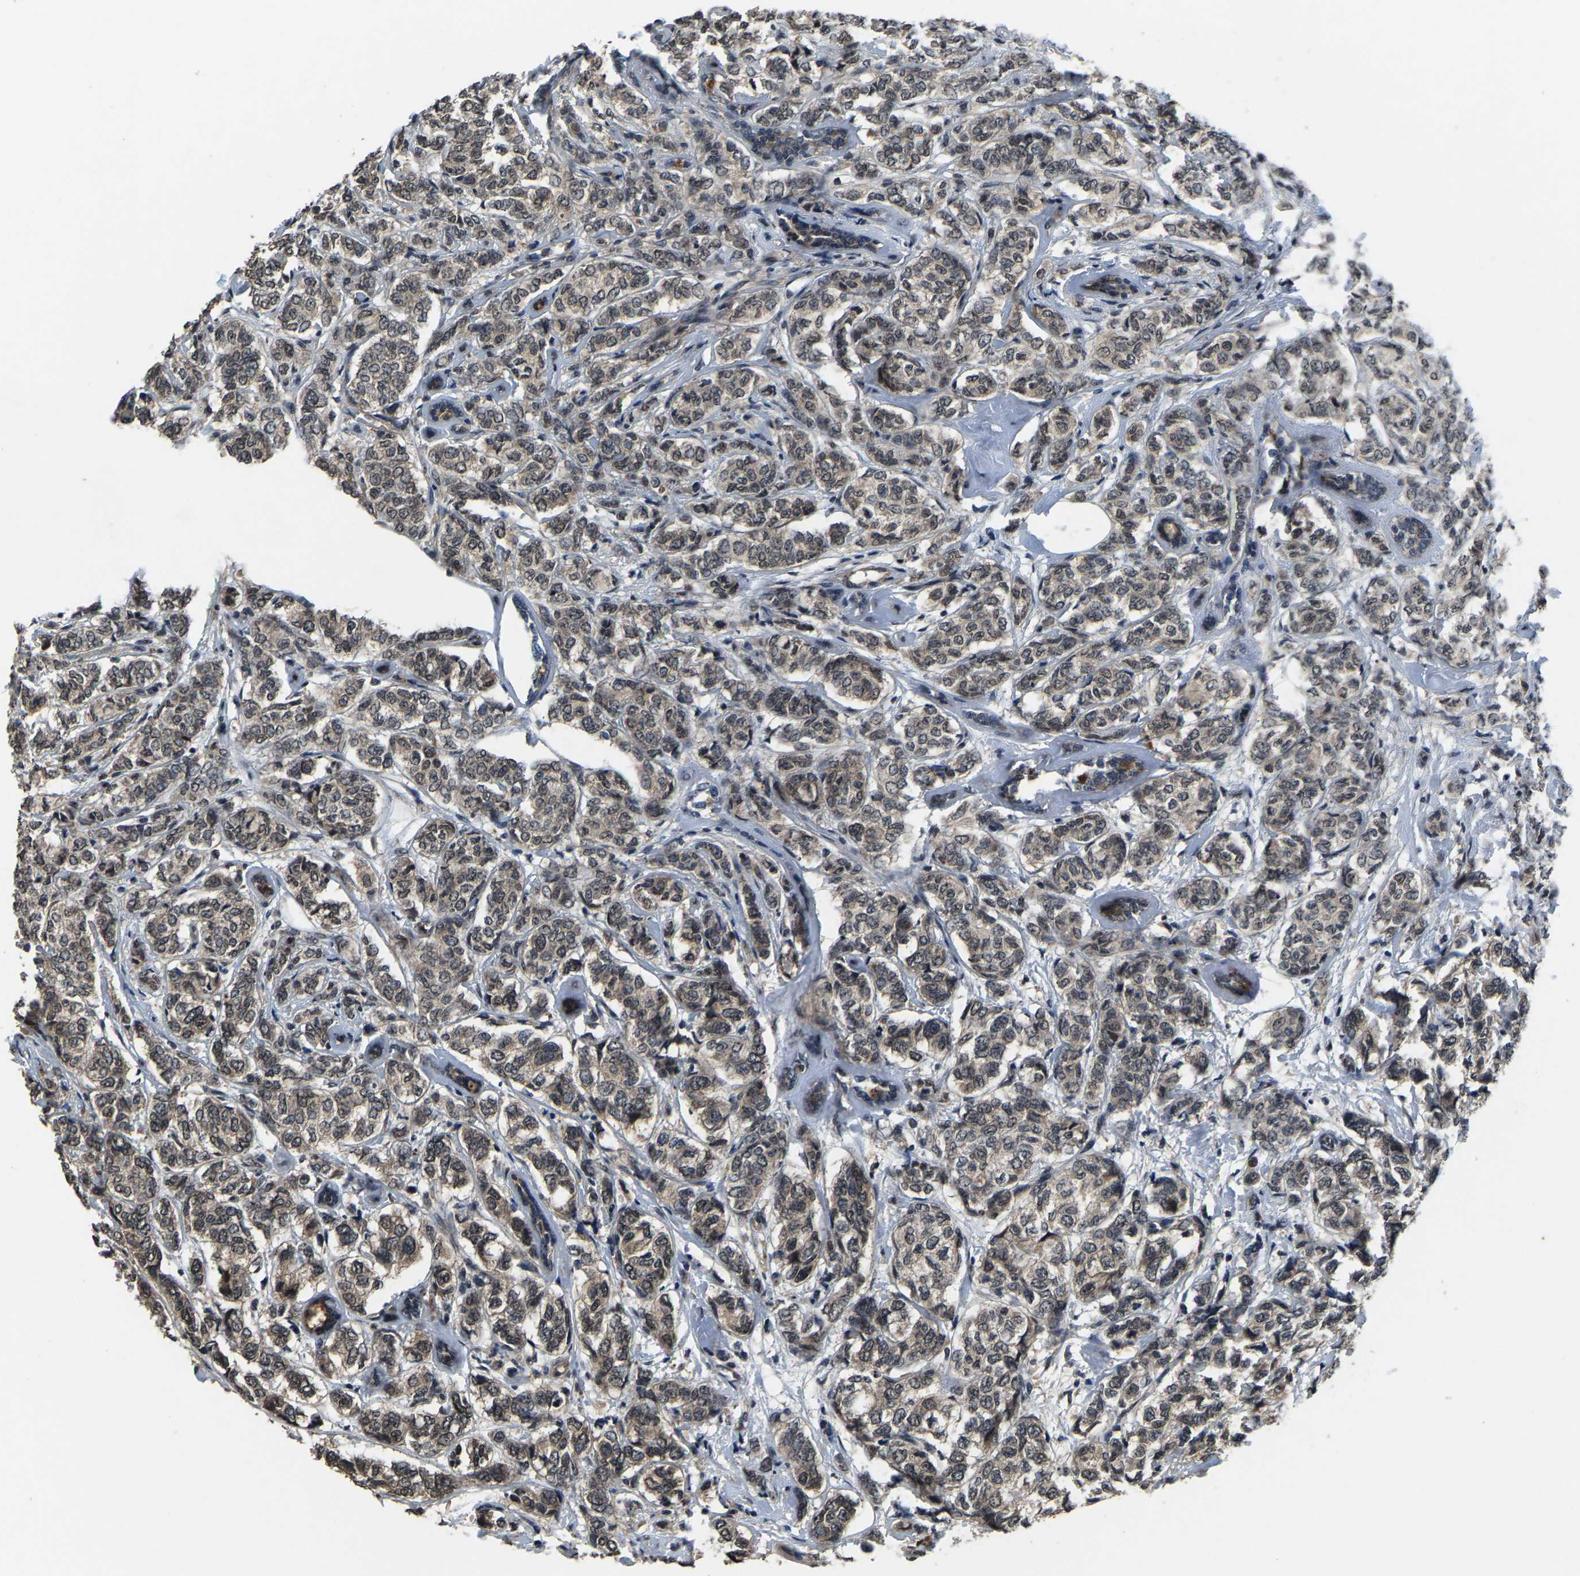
{"staining": {"intensity": "weak", "quantity": ">75%", "location": "cytoplasmic/membranous,nuclear"}, "tissue": "breast cancer", "cell_type": "Tumor cells", "image_type": "cancer", "snomed": [{"axis": "morphology", "description": "Lobular carcinoma"}, {"axis": "topography", "description": "Breast"}], "caption": "Immunohistochemical staining of human breast cancer displays low levels of weak cytoplasmic/membranous and nuclear protein staining in about >75% of tumor cells. (DAB IHC, brown staining for protein, blue staining for nuclei).", "gene": "HUWE1", "patient": {"sex": "female", "age": 60}}